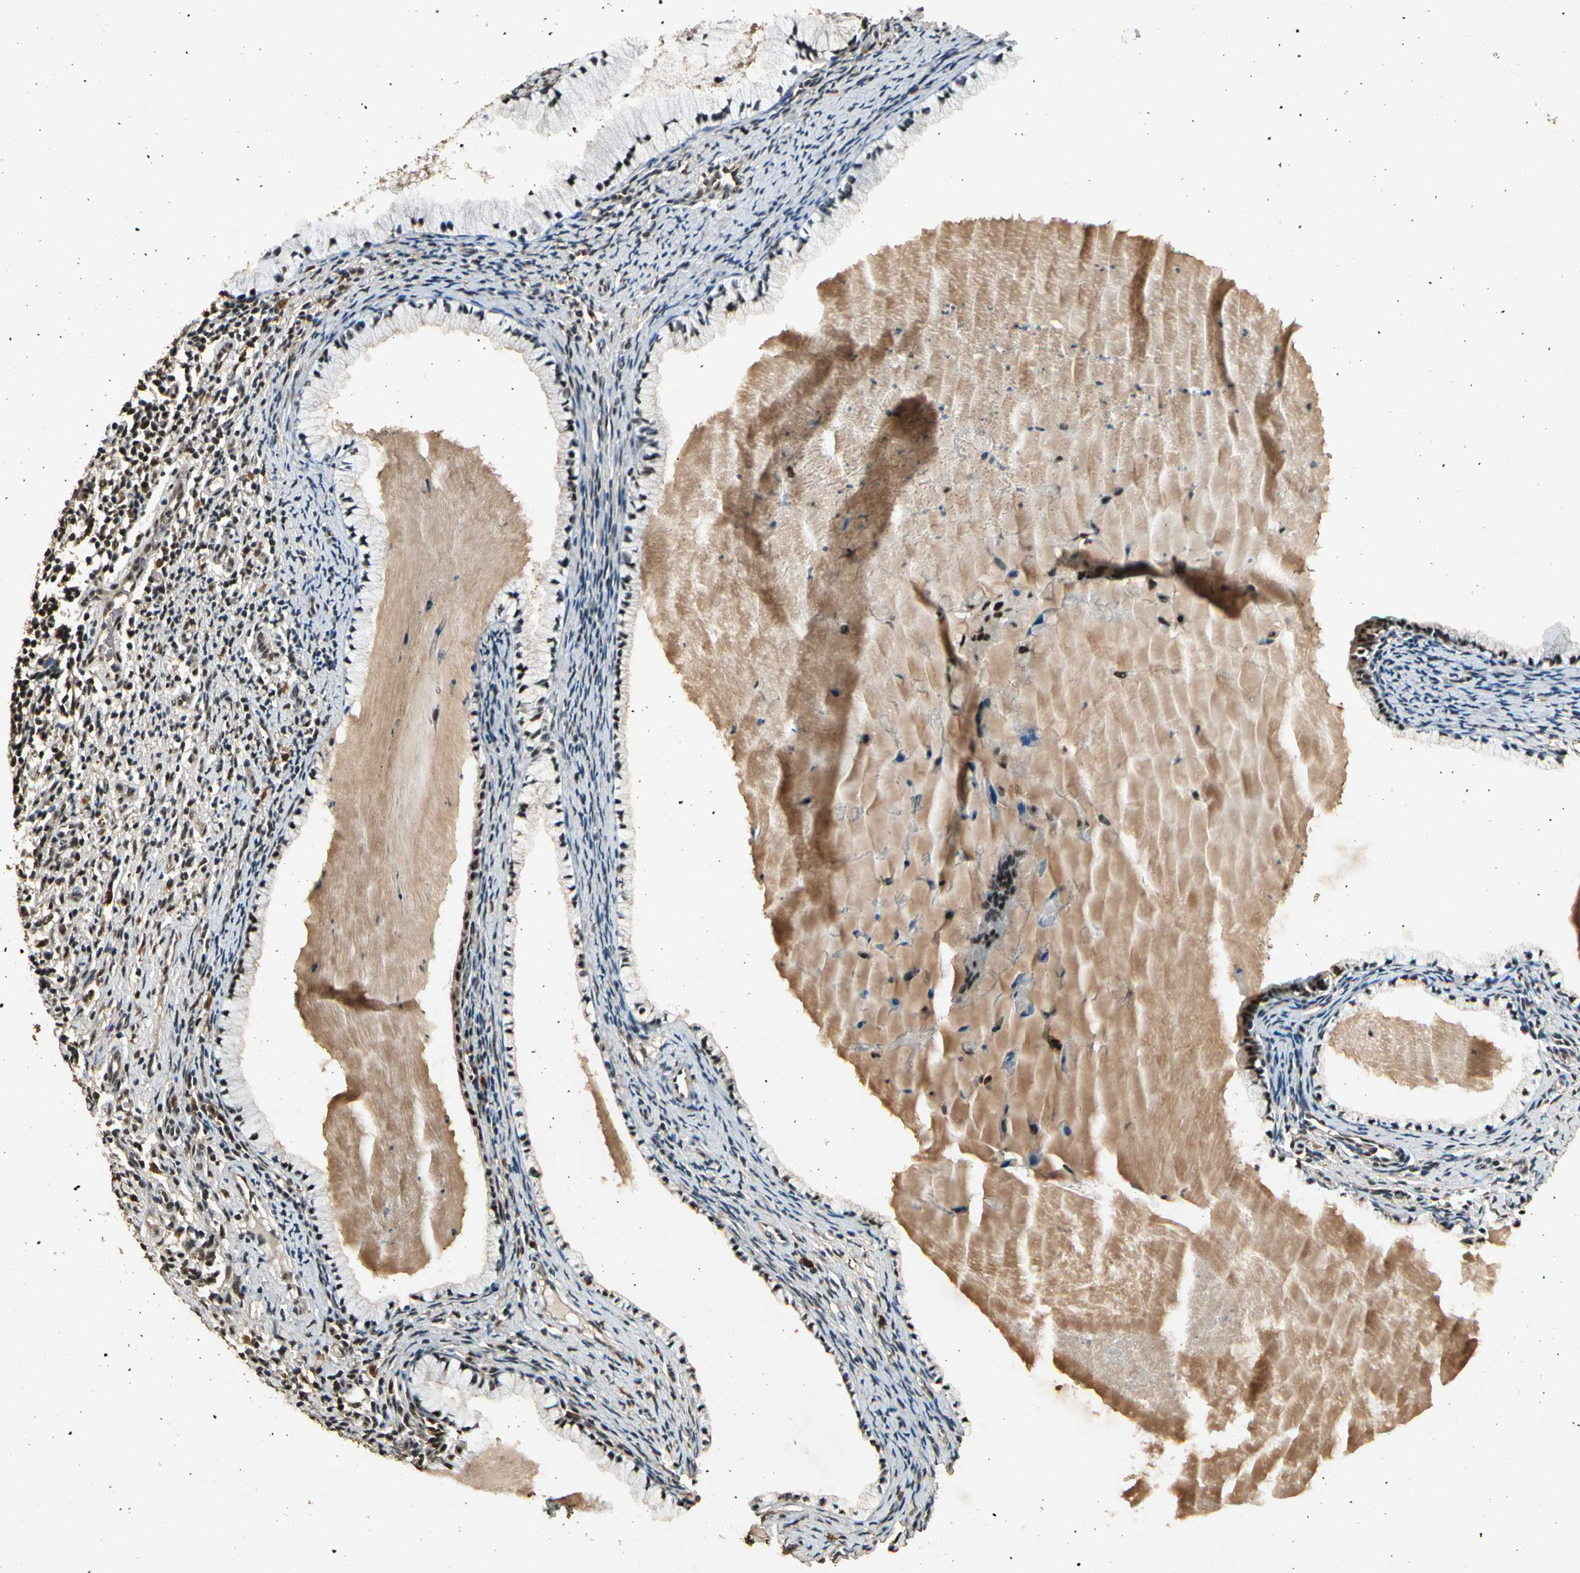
{"staining": {"intensity": "strong", "quantity": ">75%", "location": "nuclear"}, "tissue": "cervix", "cell_type": "Glandular cells", "image_type": "normal", "snomed": [{"axis": "morphology", "description": "Normal tissue, NOS"}, {"axis": "topography", "description": "Cervix"}], "caption": "Cervix stained with DAB (3,3'-diaminobenzidine) IHC demonstrates high levels of strong nuclear staining in approximately >75% of glandular cells.", "gene": "RBM25", "patient": {"sex": "female", "age": 70}}